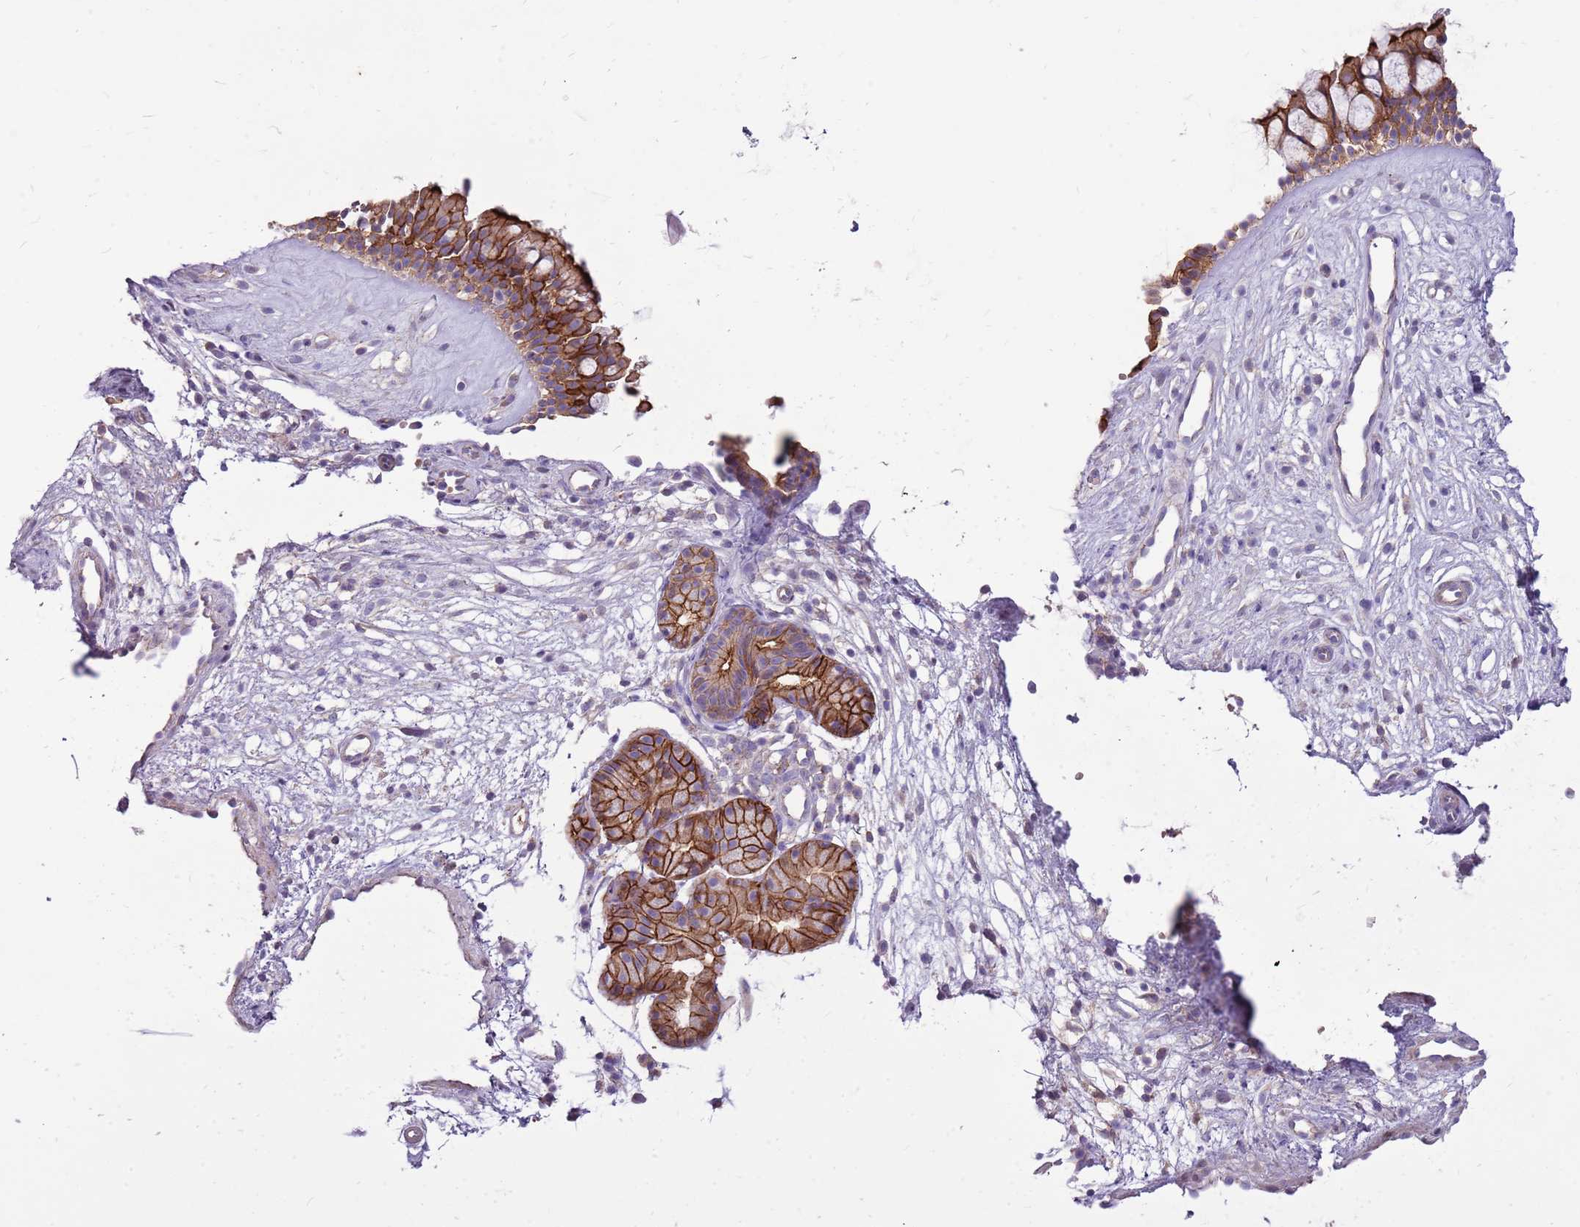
{"staining": {"intensity": "strong", "quantity": ">75%", "location": "cytoplasmic/membranous"}, "tissue": "nasopharynx", "cell_type": "Respiratory epithelial cells", "image_type": "normal", "snomed": [{"axis": "morphology", "description": "Normal tissue, NOS"}, {"axis": "topography", "description": "Nasopharynx"}], "caption": "A high amount of strong cytoplasmic/membranous positivity is present in about >75% of respiratory epithelial cells in benign nasopharynx.", "gene": "WDR90", "patient": {"sex": "male", "age": 32}}